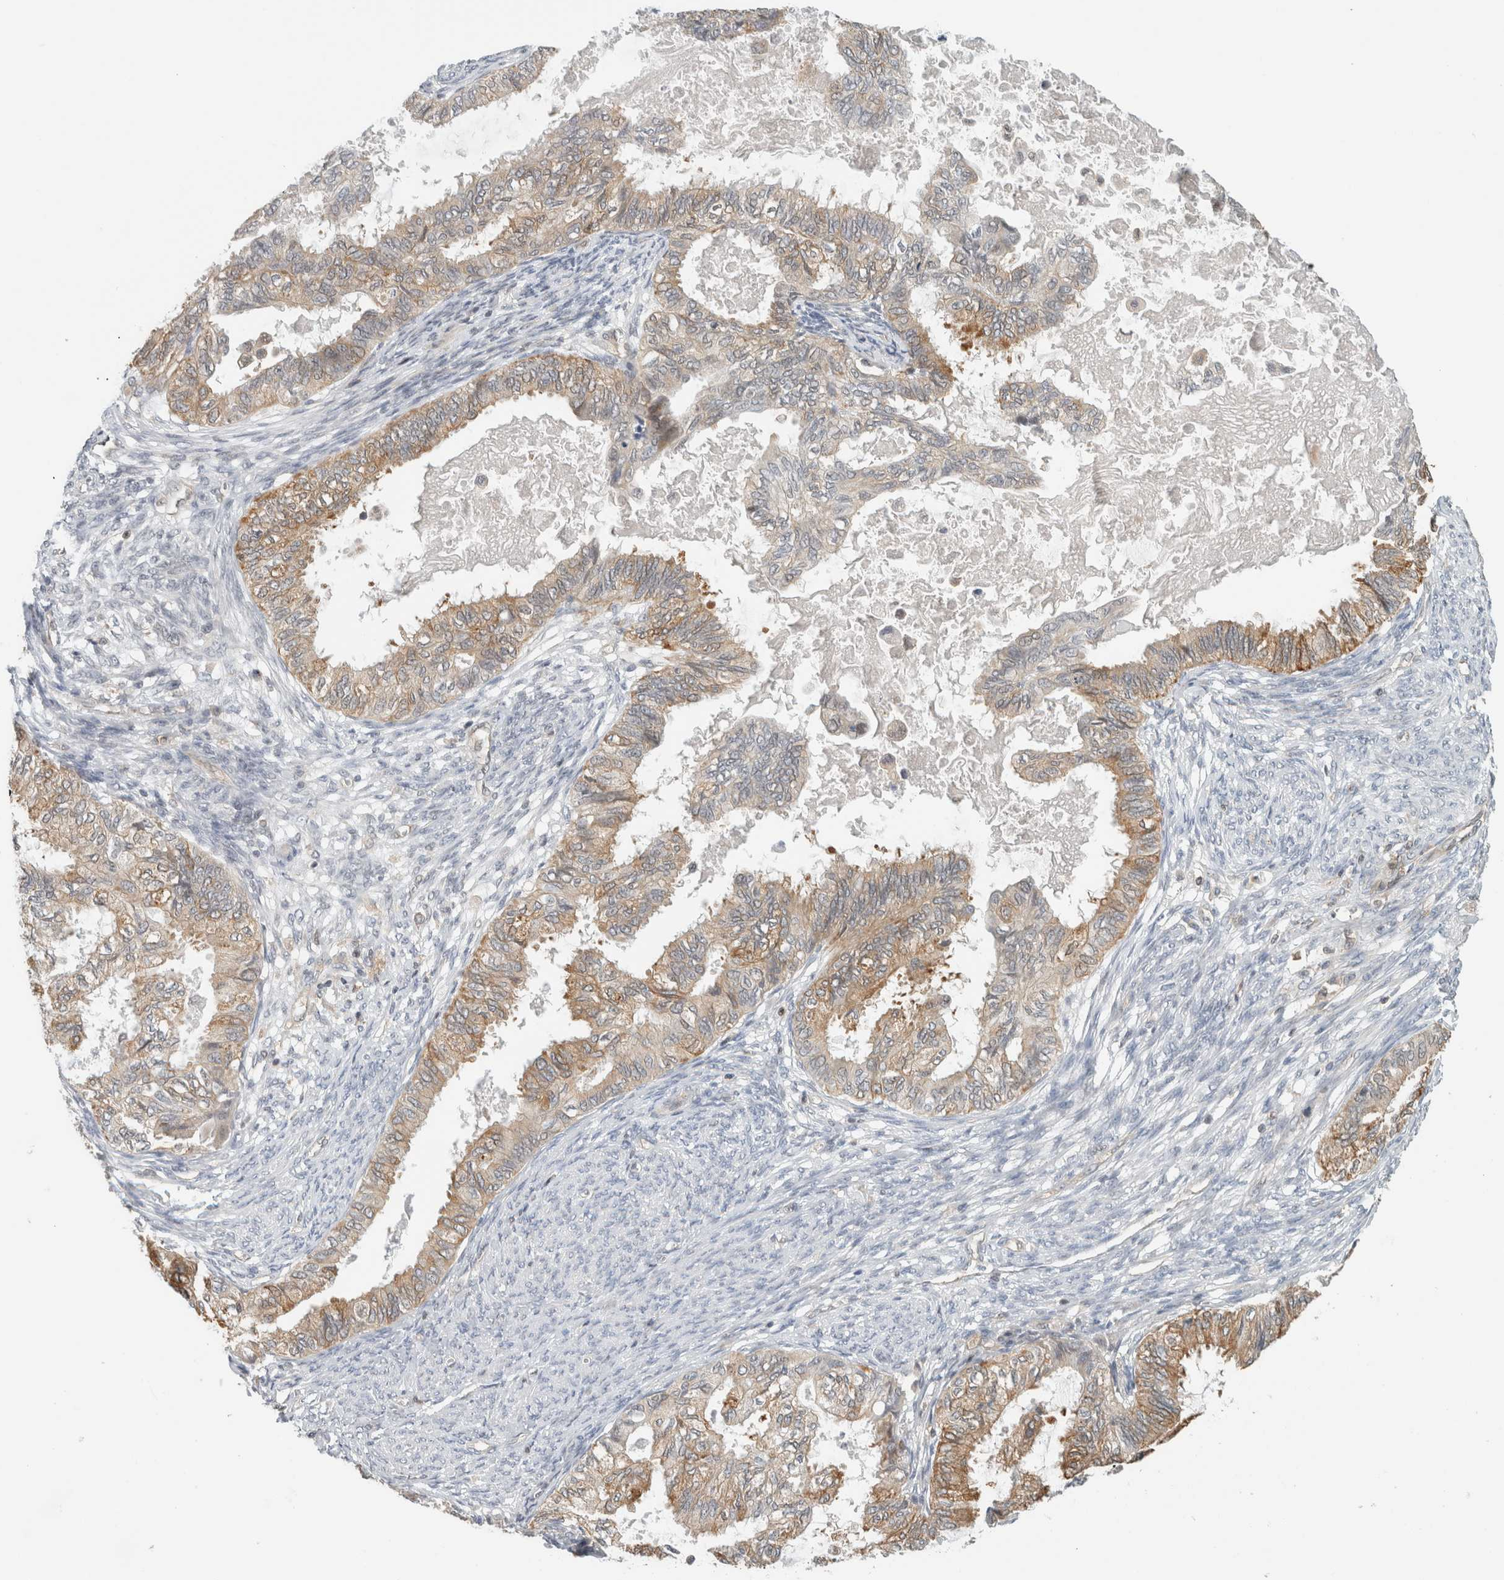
{"staining": {"intensity": "moderate", "quantity": "<25%", "location": "cytoplasmic/membranous"}, "tissue": "cervical cancer", "cell_type": "Tumor cells", "image_type": "cancer", "snomed": [{"axis": "morphology", "description": "Normal tissue, NOS"}, {"axis": "morphology", "description": "Adenocarcinoma, NOS"}, {"axis": "topography", "description": "Cervix"}, {"axis": "topography", "description": "Endometrium"}], "caption": "IHC of human cervical cancer reveals low levels of moderate cytoplasmic/membranous expression in about <25% of tumor cells. Nuclei are stained in blue.", "gene": "PFDN4", "patient": {"sex": "female", "age": 86}}